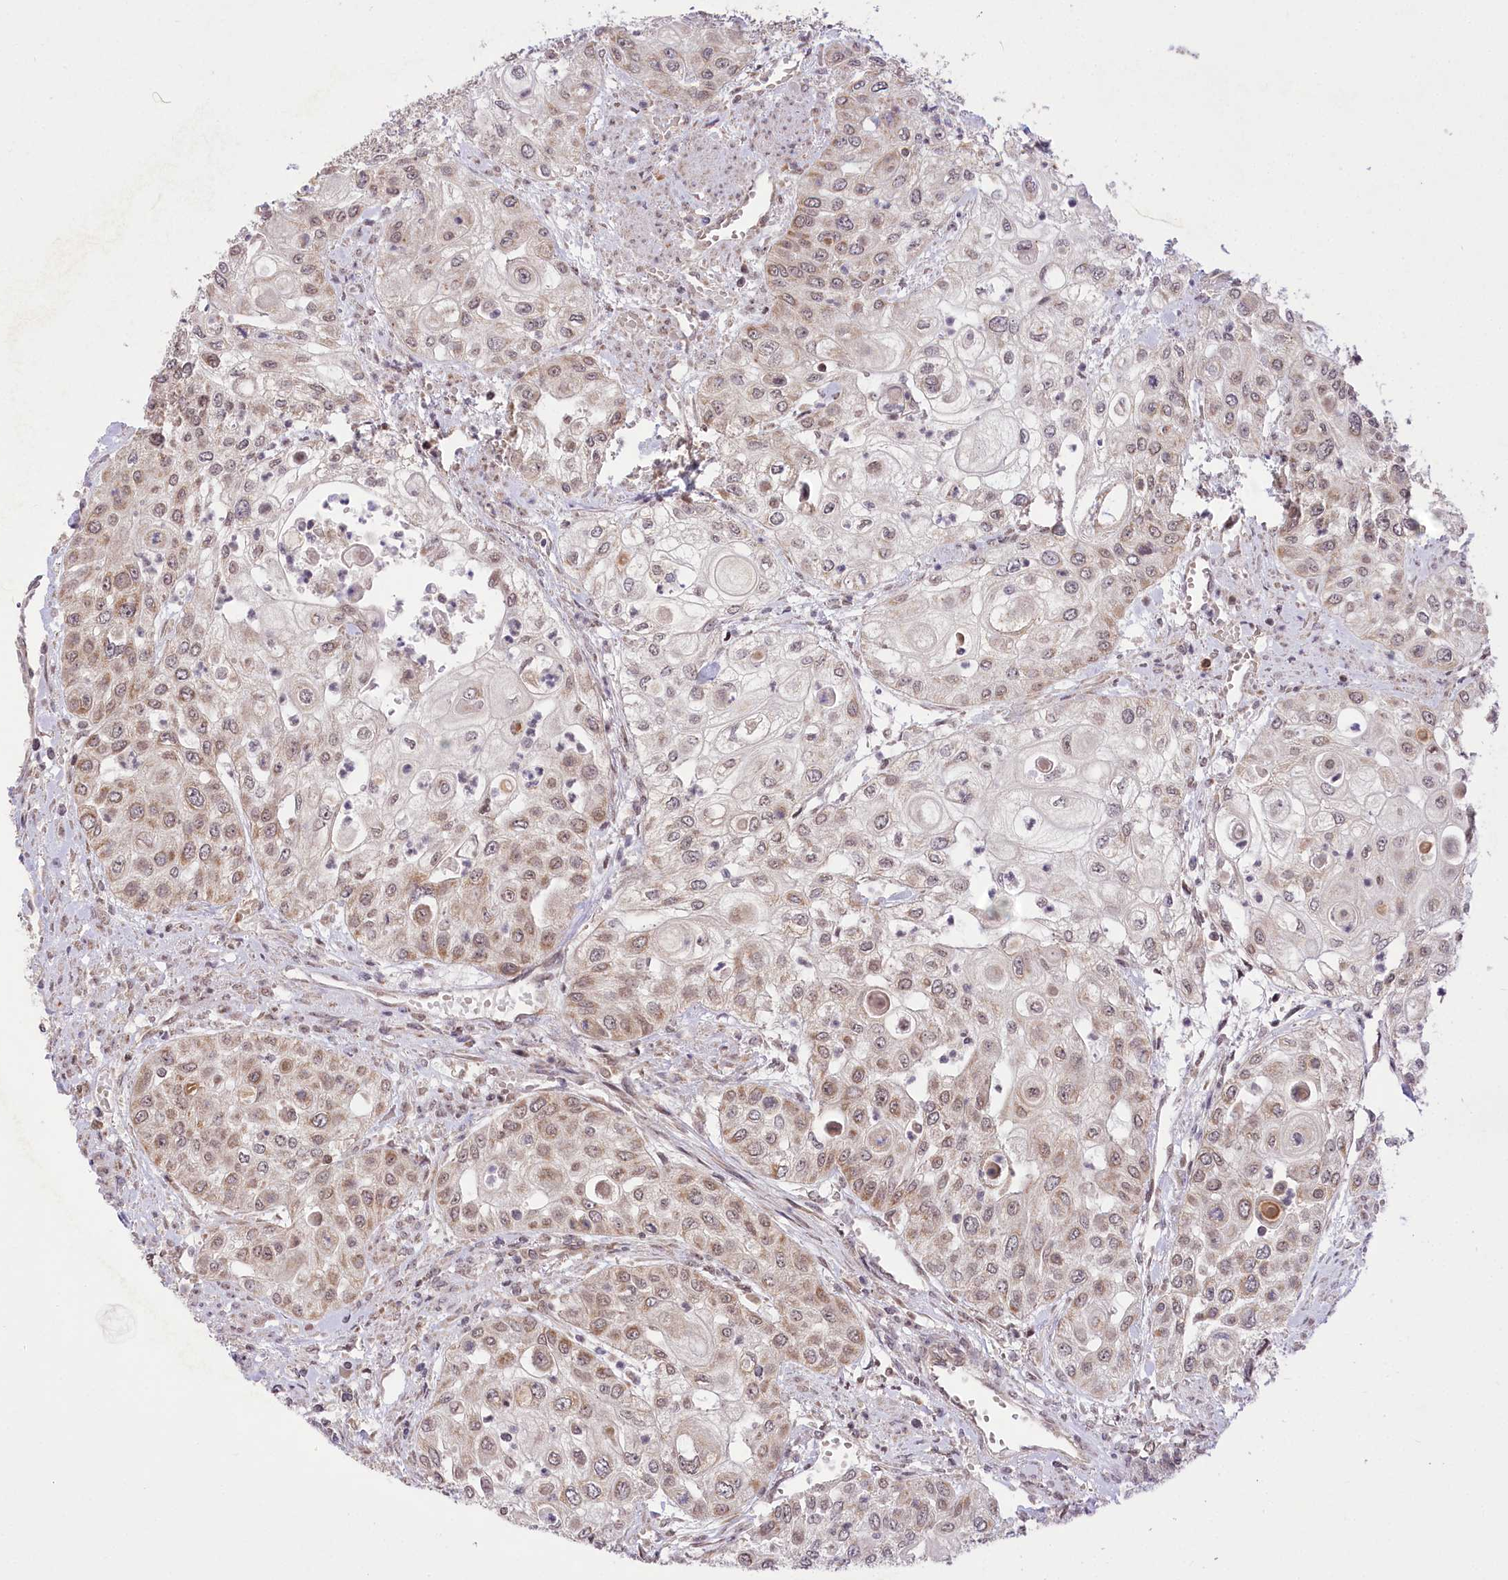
{"staining": {"intensity": "weak", "quantity": "25%-75%", "location": "cytoplasmic/membranous,nuclear"}, "tissue": "urothelial cancer", "cell_type": "Tumor cells", "image_type": "cancer", "snomed": [{"axis": "morphology", "description": "Urothelial carcinoma, High grade"}, {"axis": "topography", "description": "Urinary bladder"}], "caption": "Immunohistochemical staining of human urothelial cancer displays low levels of weak cytoplasmic/membranous and nuclear protein expression in about 25%-75% of tumor cells.", "gene": "ZMAT2", "patient": {"sex": "female", "age": 79}}